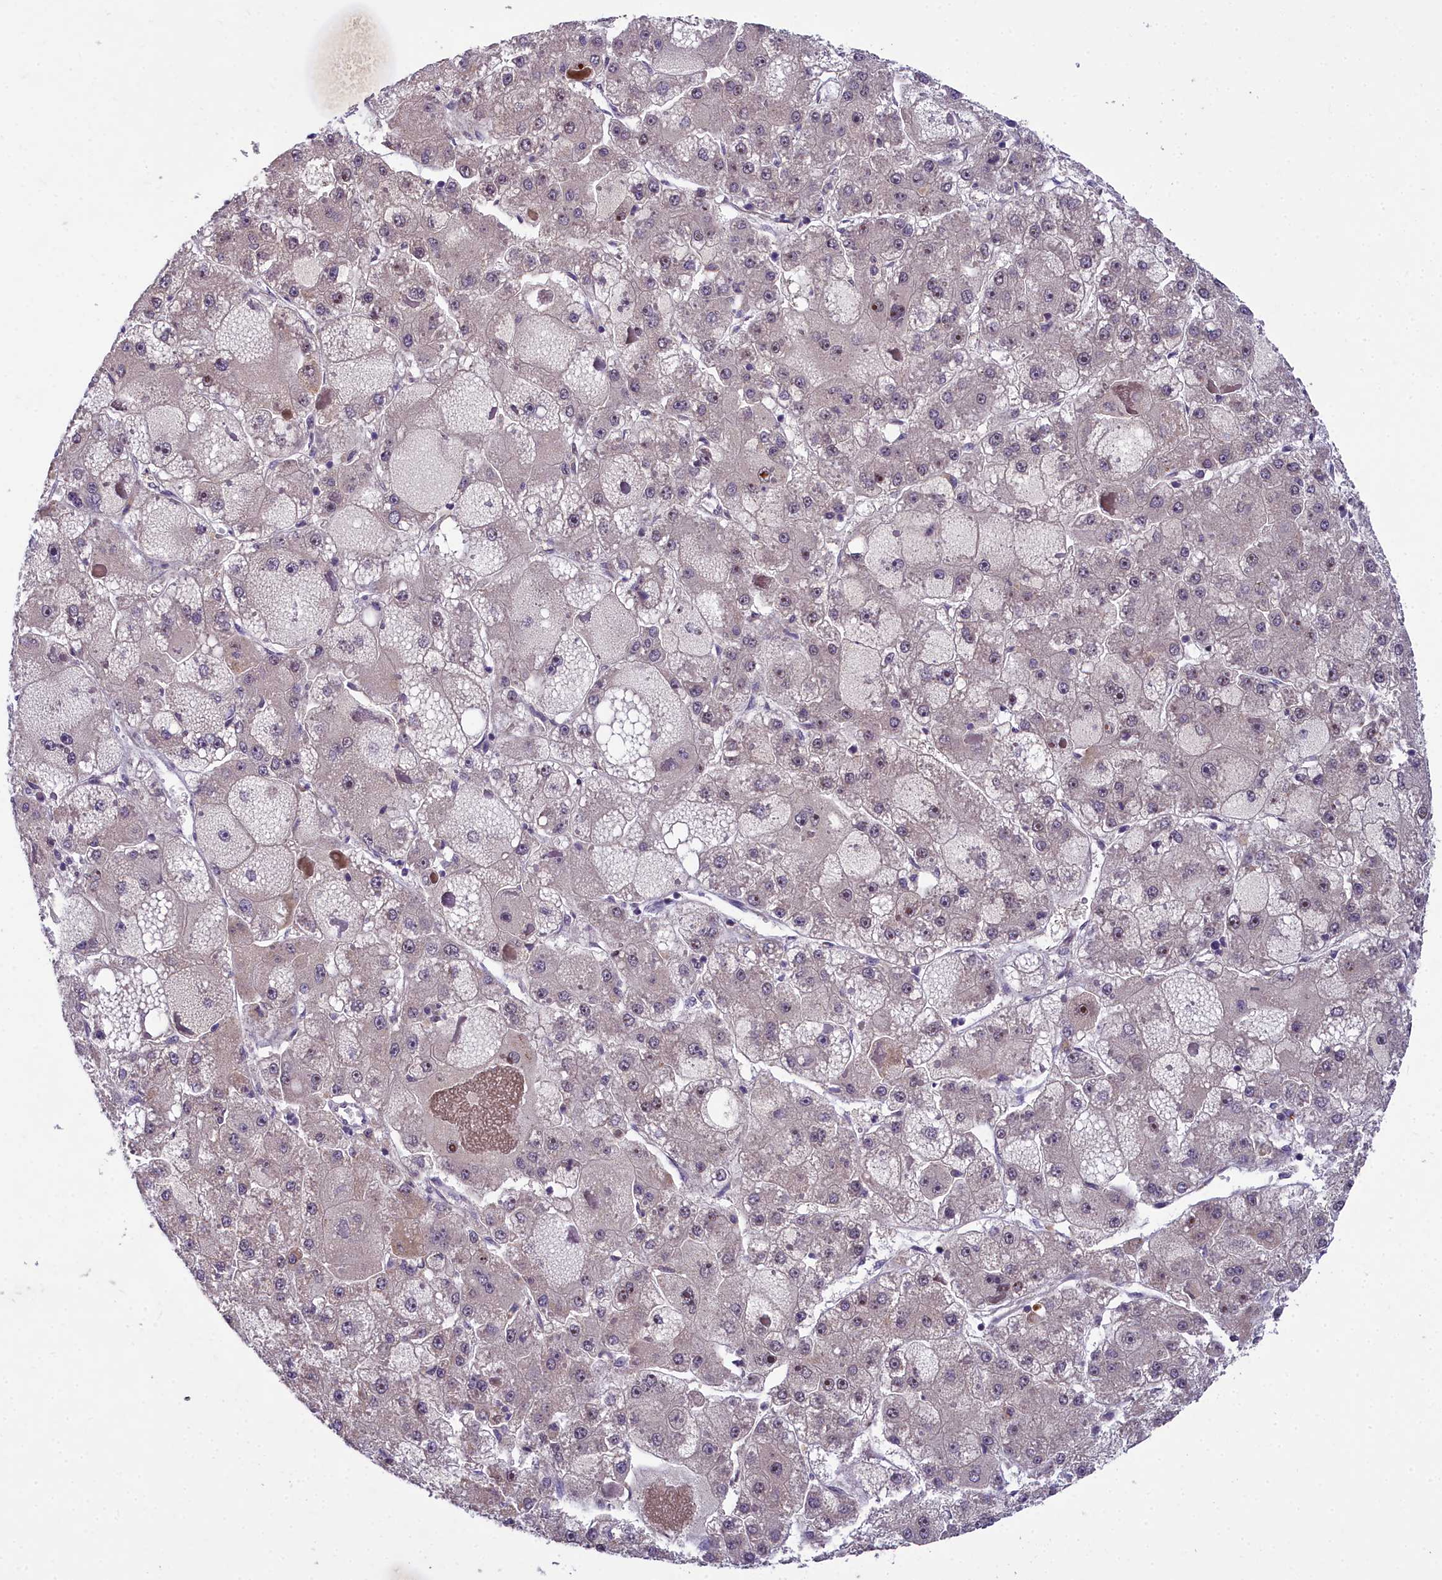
{"staining": {"intensity": "weak", "quantity": "<25%", "location": "nuclear"}, "tissue": "liver cancer", "cell_type": "Tumor cells", "image_type": "cancer", "snomed": [{"axis": "morphology", "description": "Carcinoma, Hepatocellular, NOS"}, {"axis": "topography", "description": "Liver"}], "caption": "There is no significant positivity in tumor cells of hepatocellular carcinoma (liver).", "gene": "ZNF333", "patient": {"sex": "female", "age": 73}}